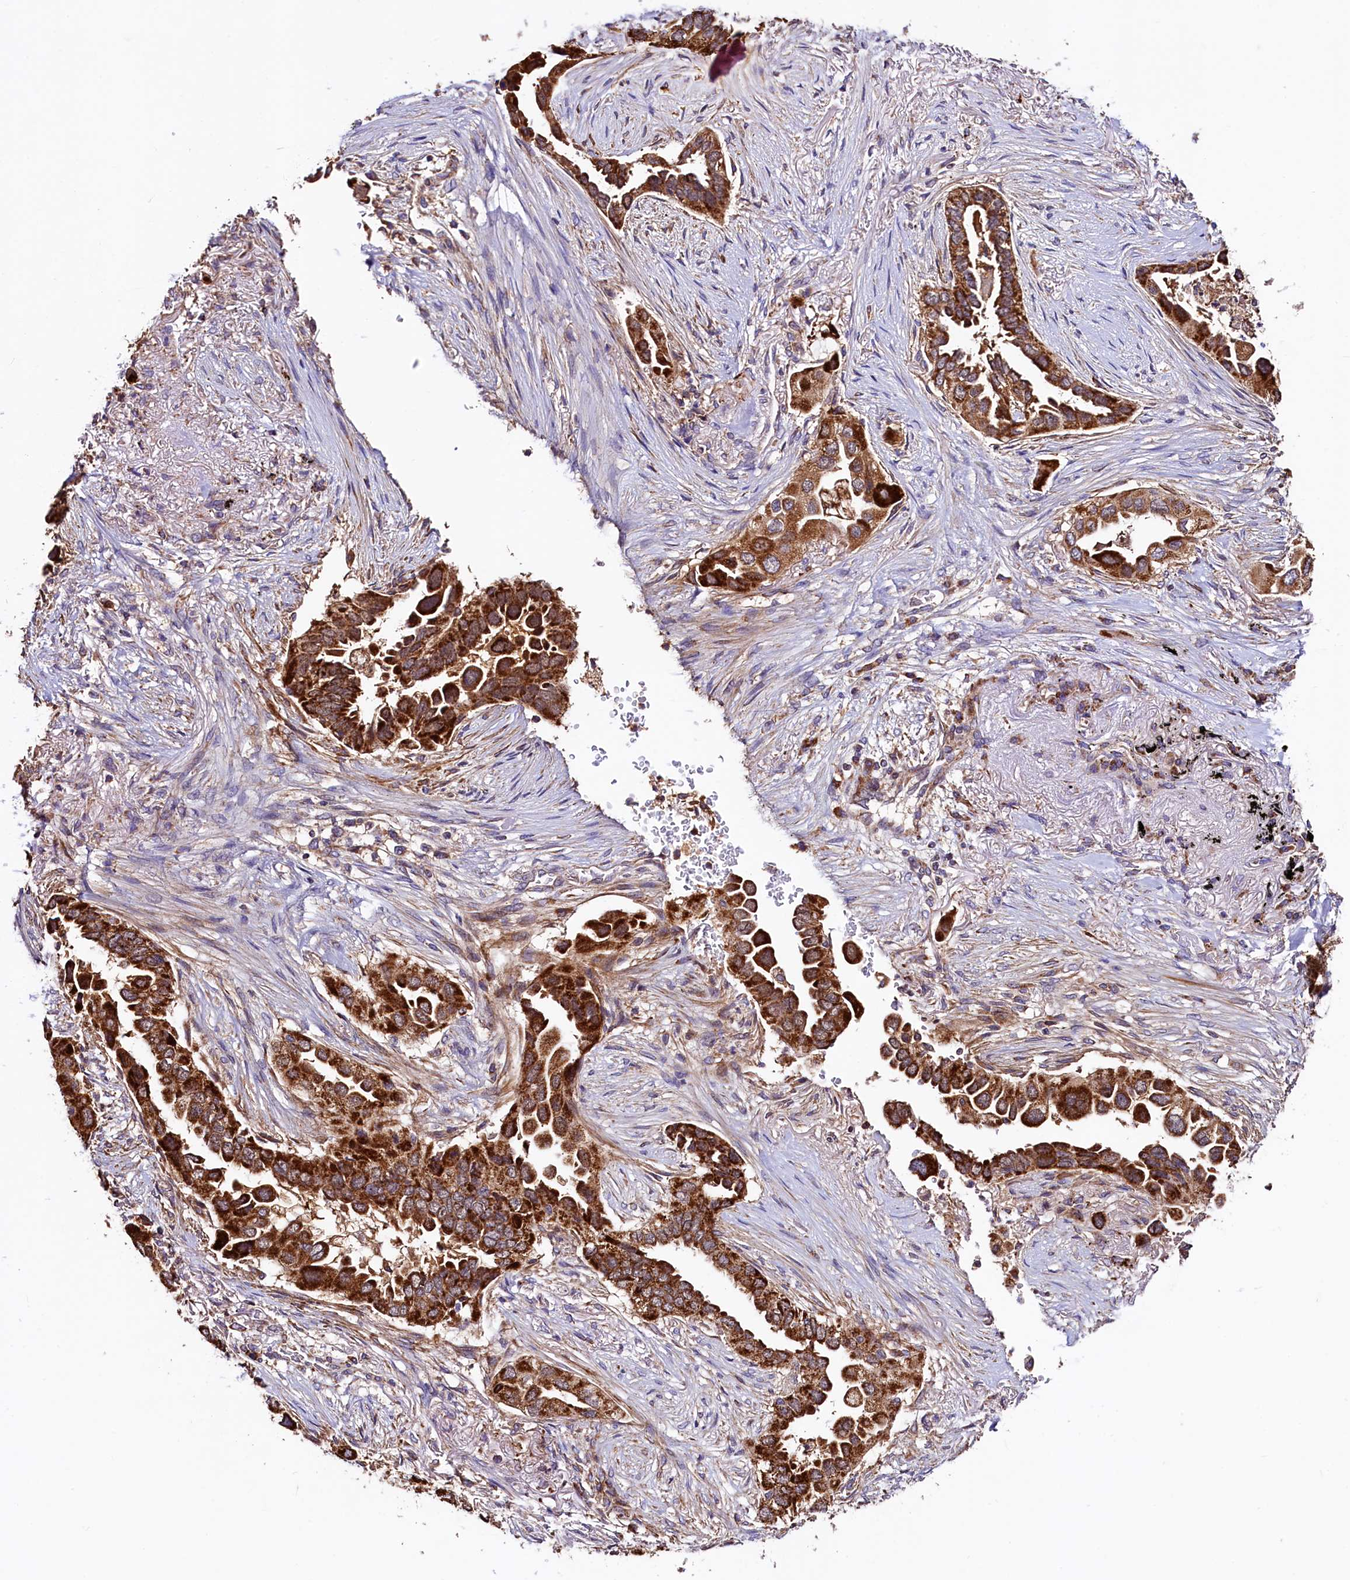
{"staining": {"intensity": "strong", "quantity": ">75%", "location": "cytoplasmic/membranous"}, "tissue": "lung cancer", "cell_type": "Tumor cells", "image_type": "cancer", "snomed": [{"axis": "morphology", "description": "Adenocarcinoma, NOS"}, {"axis": "topography", "description": "Lung"}], "caption": "Tumor cells reveal high levels of strong cytoplasmic/membranous positivity in approximately >75% of cells in human lung adenocarcinoma. The protein is stained brown, and the nuclei are stained in blue (DAB IHC with brightfield microscopy, high magnification).", "gene": "CIAO3", "patient": {"sex": "female", "age": 76}}